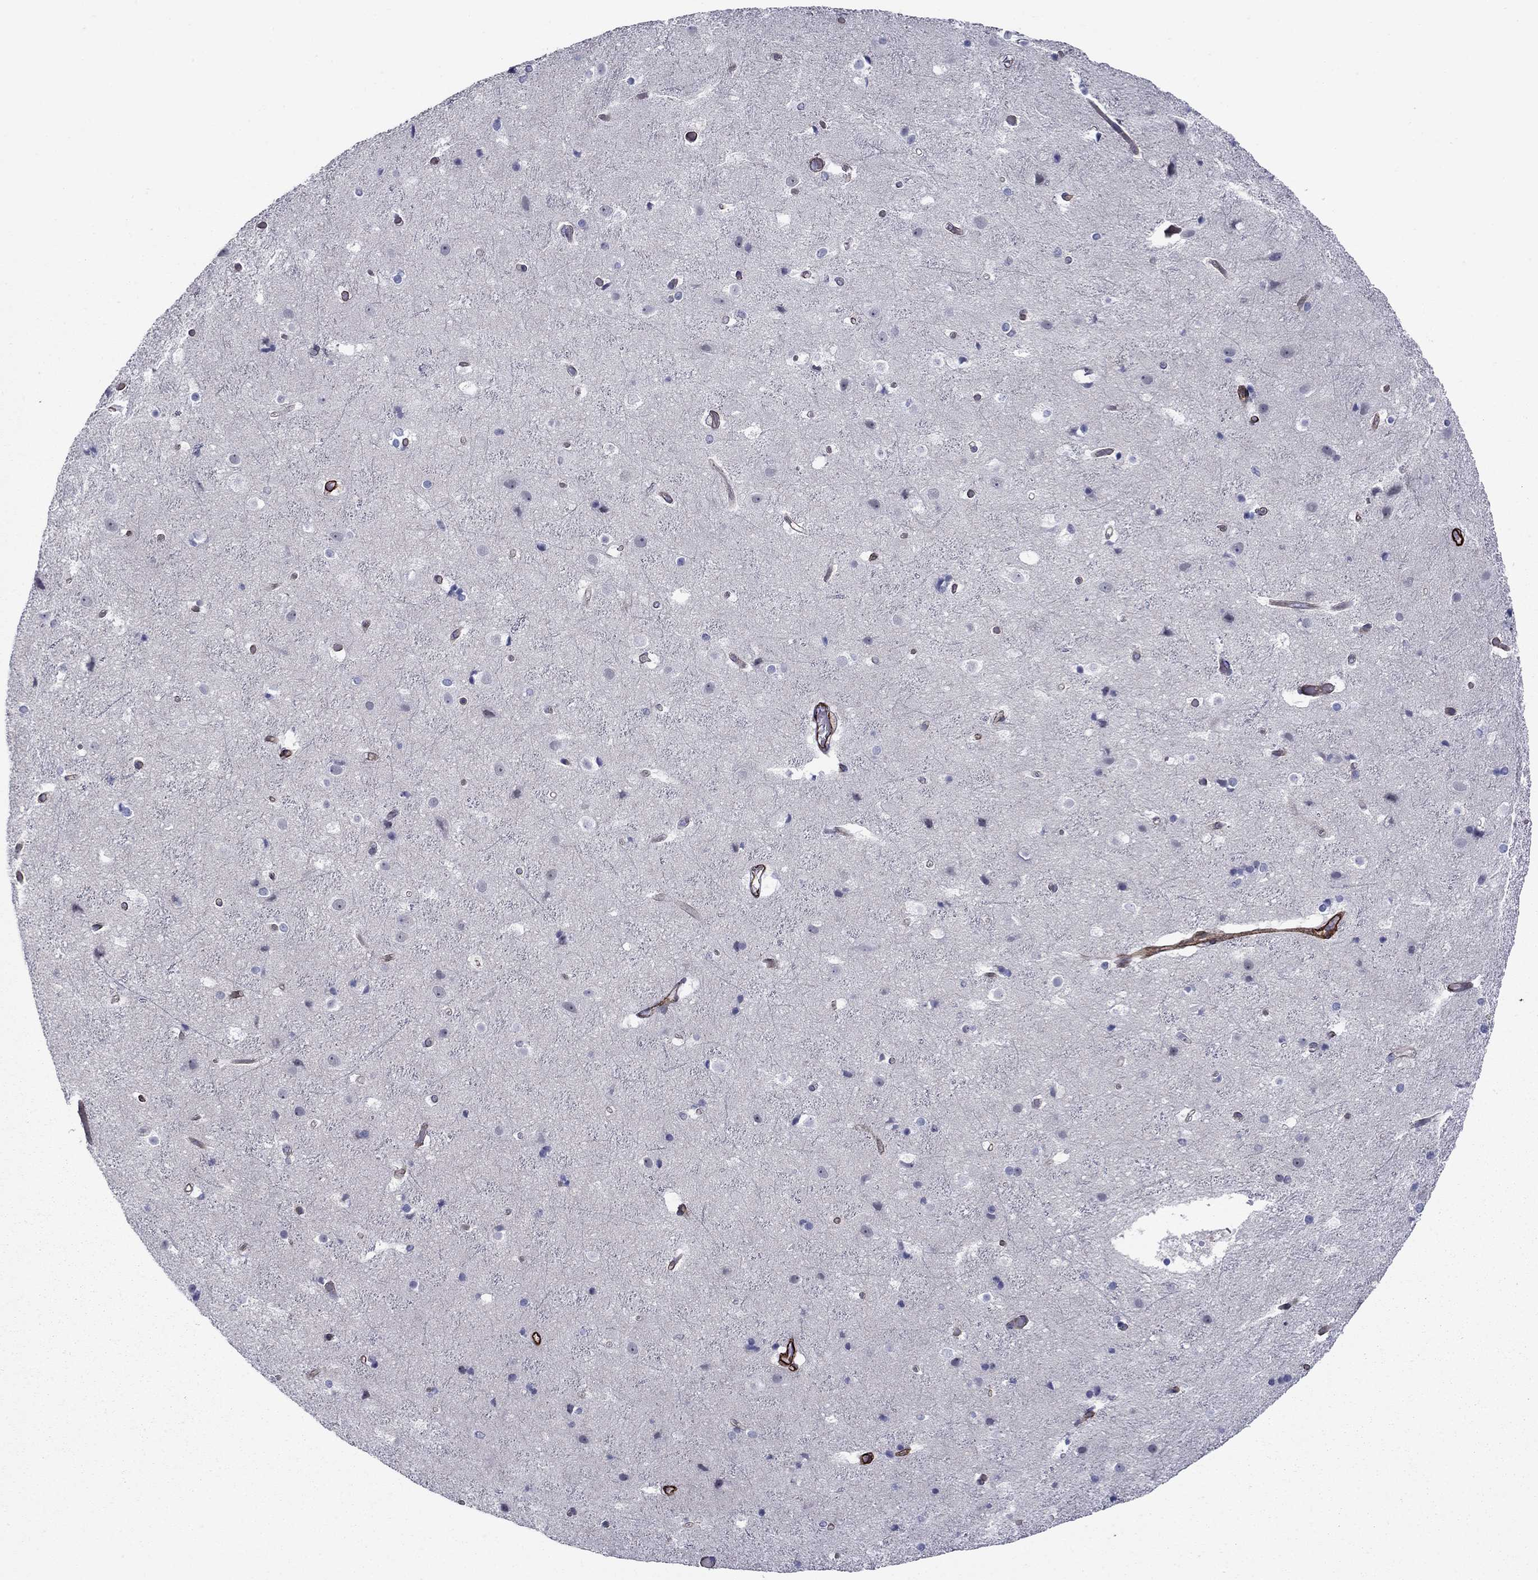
{"staining": {"intensity": "strong", "quantity": ">75%", "location": "cytoplasmic/membranous"}, "tissue": "cerebral cortex", "cell_type": "Endothelial cells", "image_type": "normal", "snomed": [{"axis": "morphology", "description": "Normal tissue, NOS"}, {"axis": "topography", "description": "Cerebral cortex"}], "caption": "Immunohistochemical staining of unremarkable cerebral cortex displays strong cytoplasmic/membranous protein positivity in approximately >75% of endothelial cells. The staining was performed using DAB to visualize the protein expression in brown, while the nuclei were stained in blue with hematoxylin (Magnification: 20x).", "gene": "KRBA1", "patient": {"sex": "female", "age": 52}}